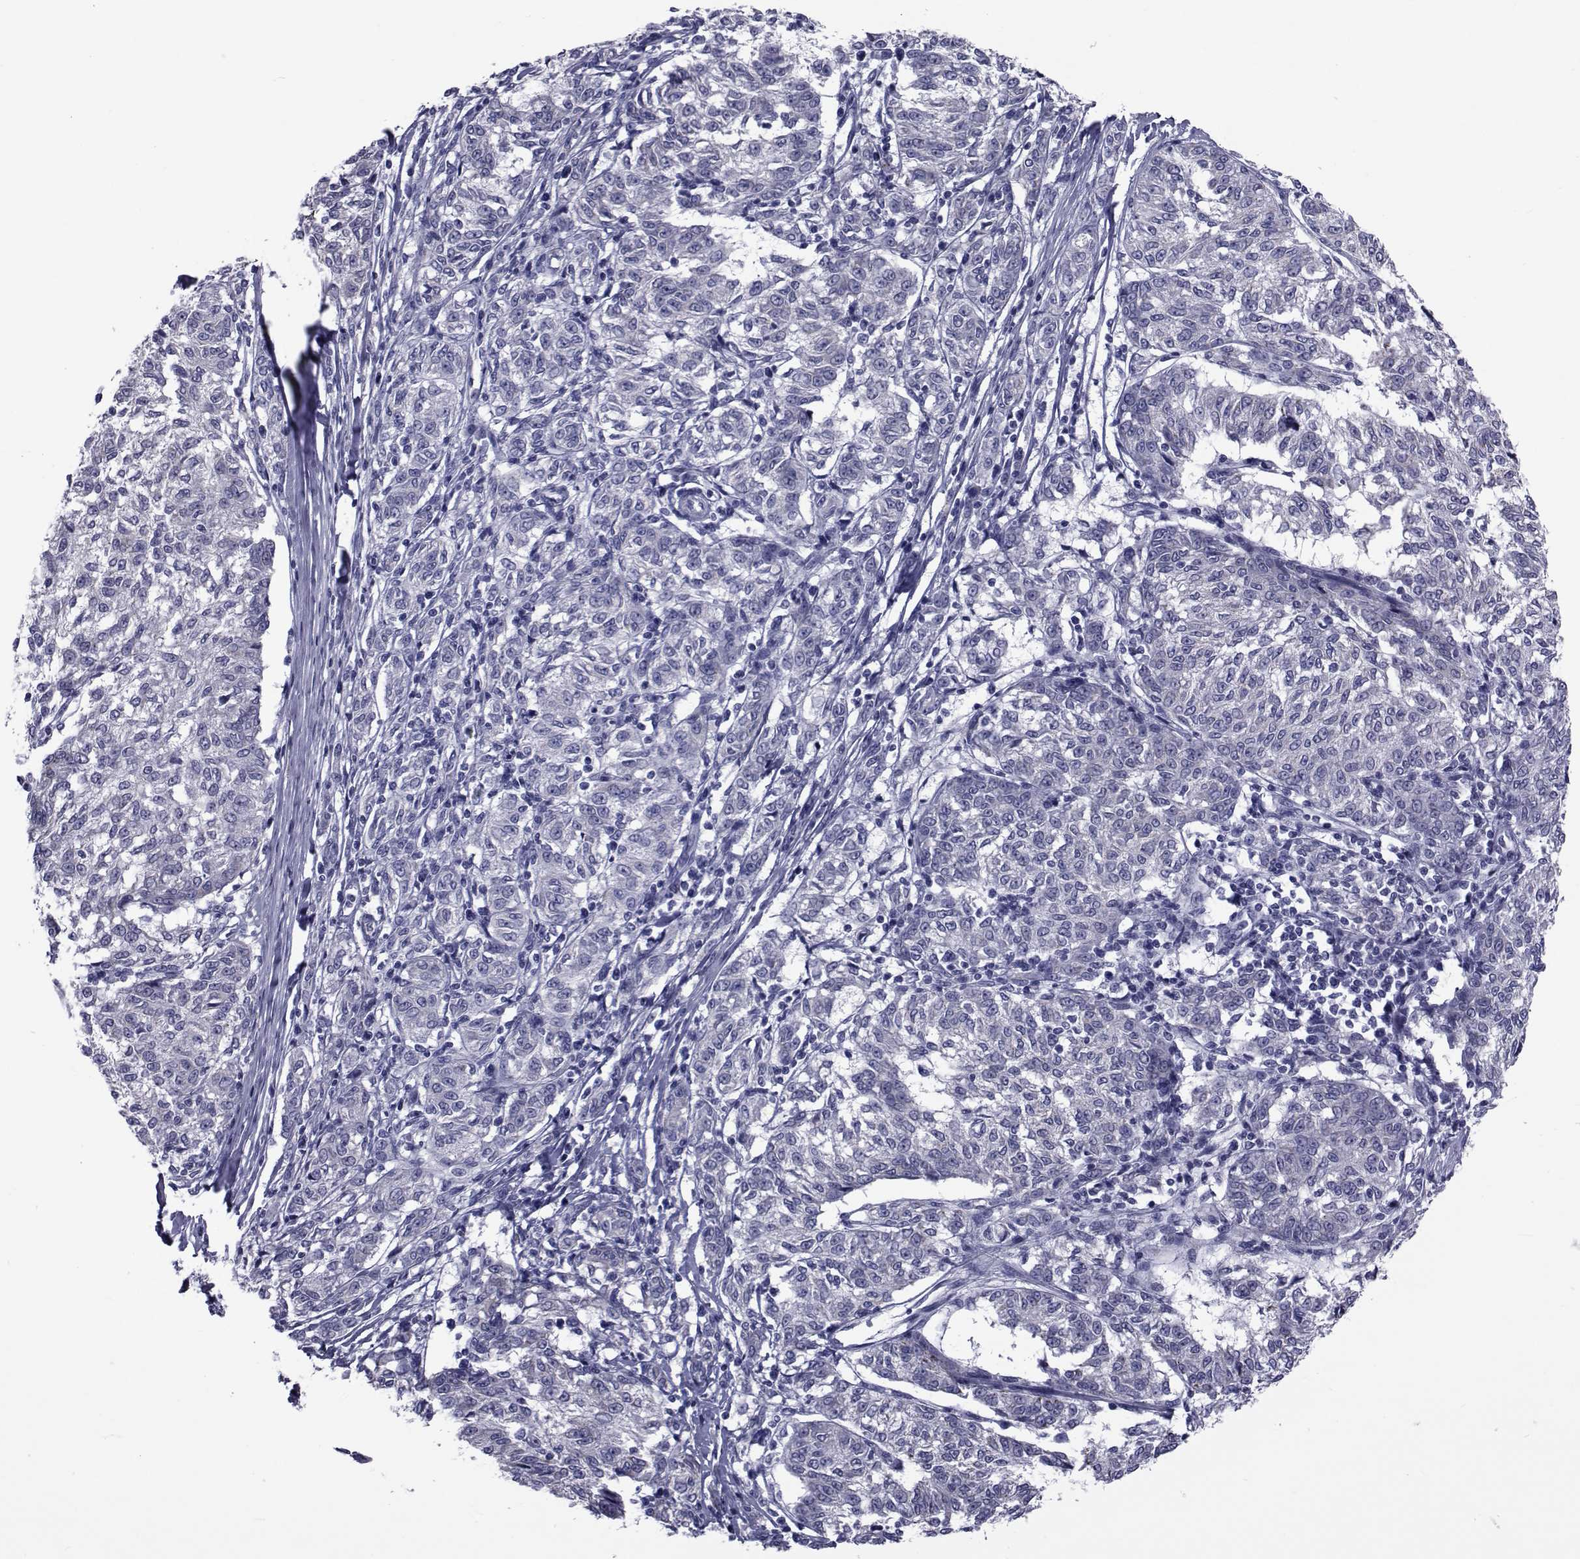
{"staining": {"intensity": "negative", "quantity": "none", "location": "none"}, "tissue": "melanoma", "cell_type": "Tumor cells", "image_type": "cancer", "snomed": [{"axis": "morphology", "description": "Malignant melanoma, NOS"}, {"axis": "topography", "description": "Skin"}], "caption": "An image of melanoma stained for a protein reveals no brown staining in tumor cells.", "gene": "GKAP1", "patient": {"sex": "female", "age": 72}}